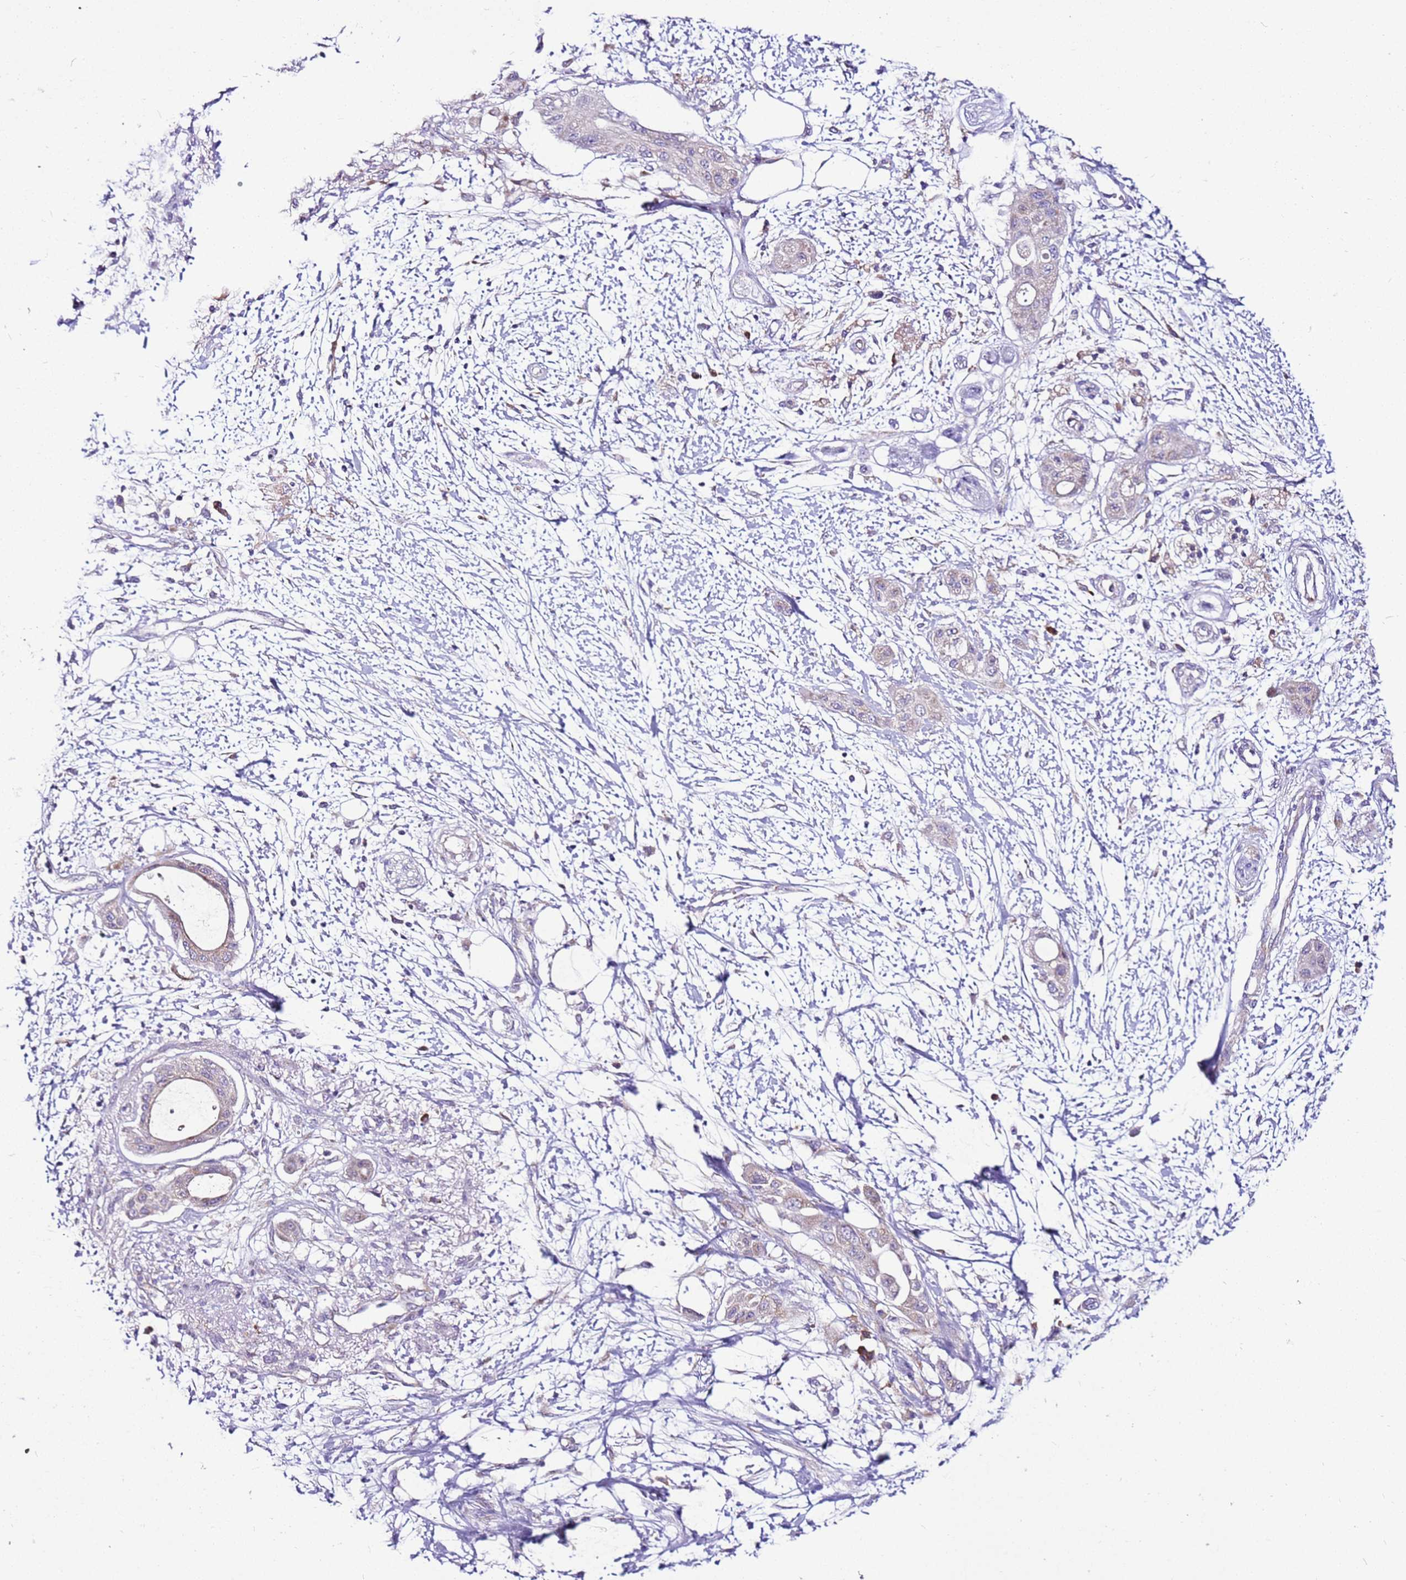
{"staining": {"intensity": "negative", "quantity": "none", "location": "none"}, "tissue": "pancreatic cancer", "cell_type": "Tumor cells", "image_type": "cancer", "snomed": [{"axis": "morphology", "description": "Adenocarcinoma, NOS"}, {"axis": "topography", "description": "Pancreas"}], "caption": "Pancreatic adenocarcinoma stained for a protein using immunohistochemistry (IHC) demonstrates no staining tumor cells.", "gene": "MRPL36", "patient": {"sex": "male", "age": 68}}